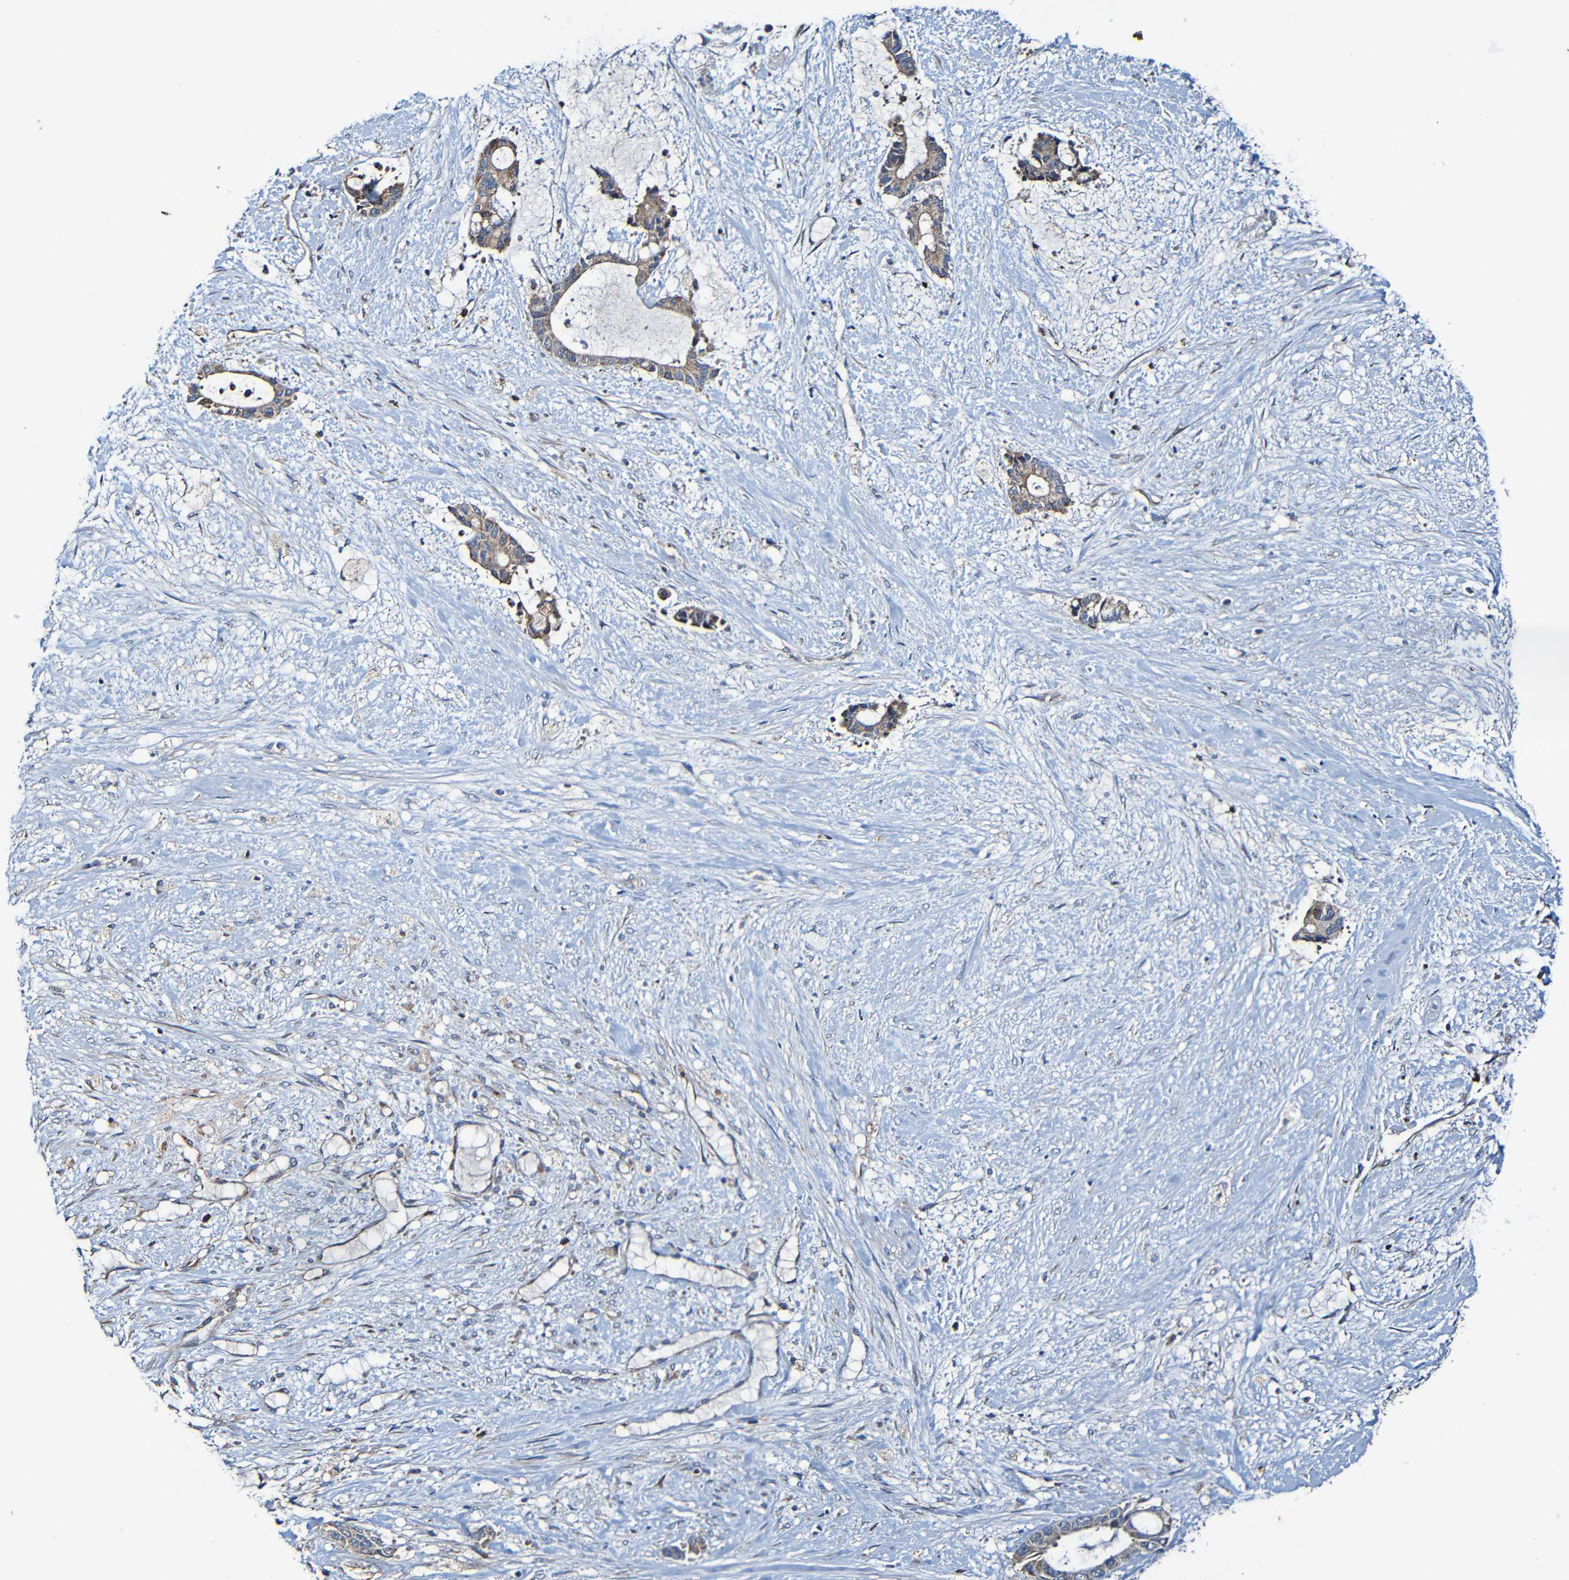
{"staining": {"intensity": "moderate", "quantity": ">75%", "location": "cytoplasmic/membranous"}, "tissue": "liver cancer", "cell_type": "Tumor cells", "image_type": "cancer", "snomed": [{"axis": "morphology", "description": "Normal tissue, NOS"}, {"axis": "morphology", "description": "Cholangiocarcinoma"}, {"axis": "topography", "description": "Liver"}, {"axis": "topography", "description": "Peripheral nerve tissue"}], "caption": "This photomicrograph exhibits immunohistochemistry (IHC) staining of human liver cancer (cholangiocarcinoma), with medium moderate cytoplasmic/membranous expression in about >75% of tumor cells.", "gene": "ADAM15", "patient": {"sex": "female", "age": 73}}